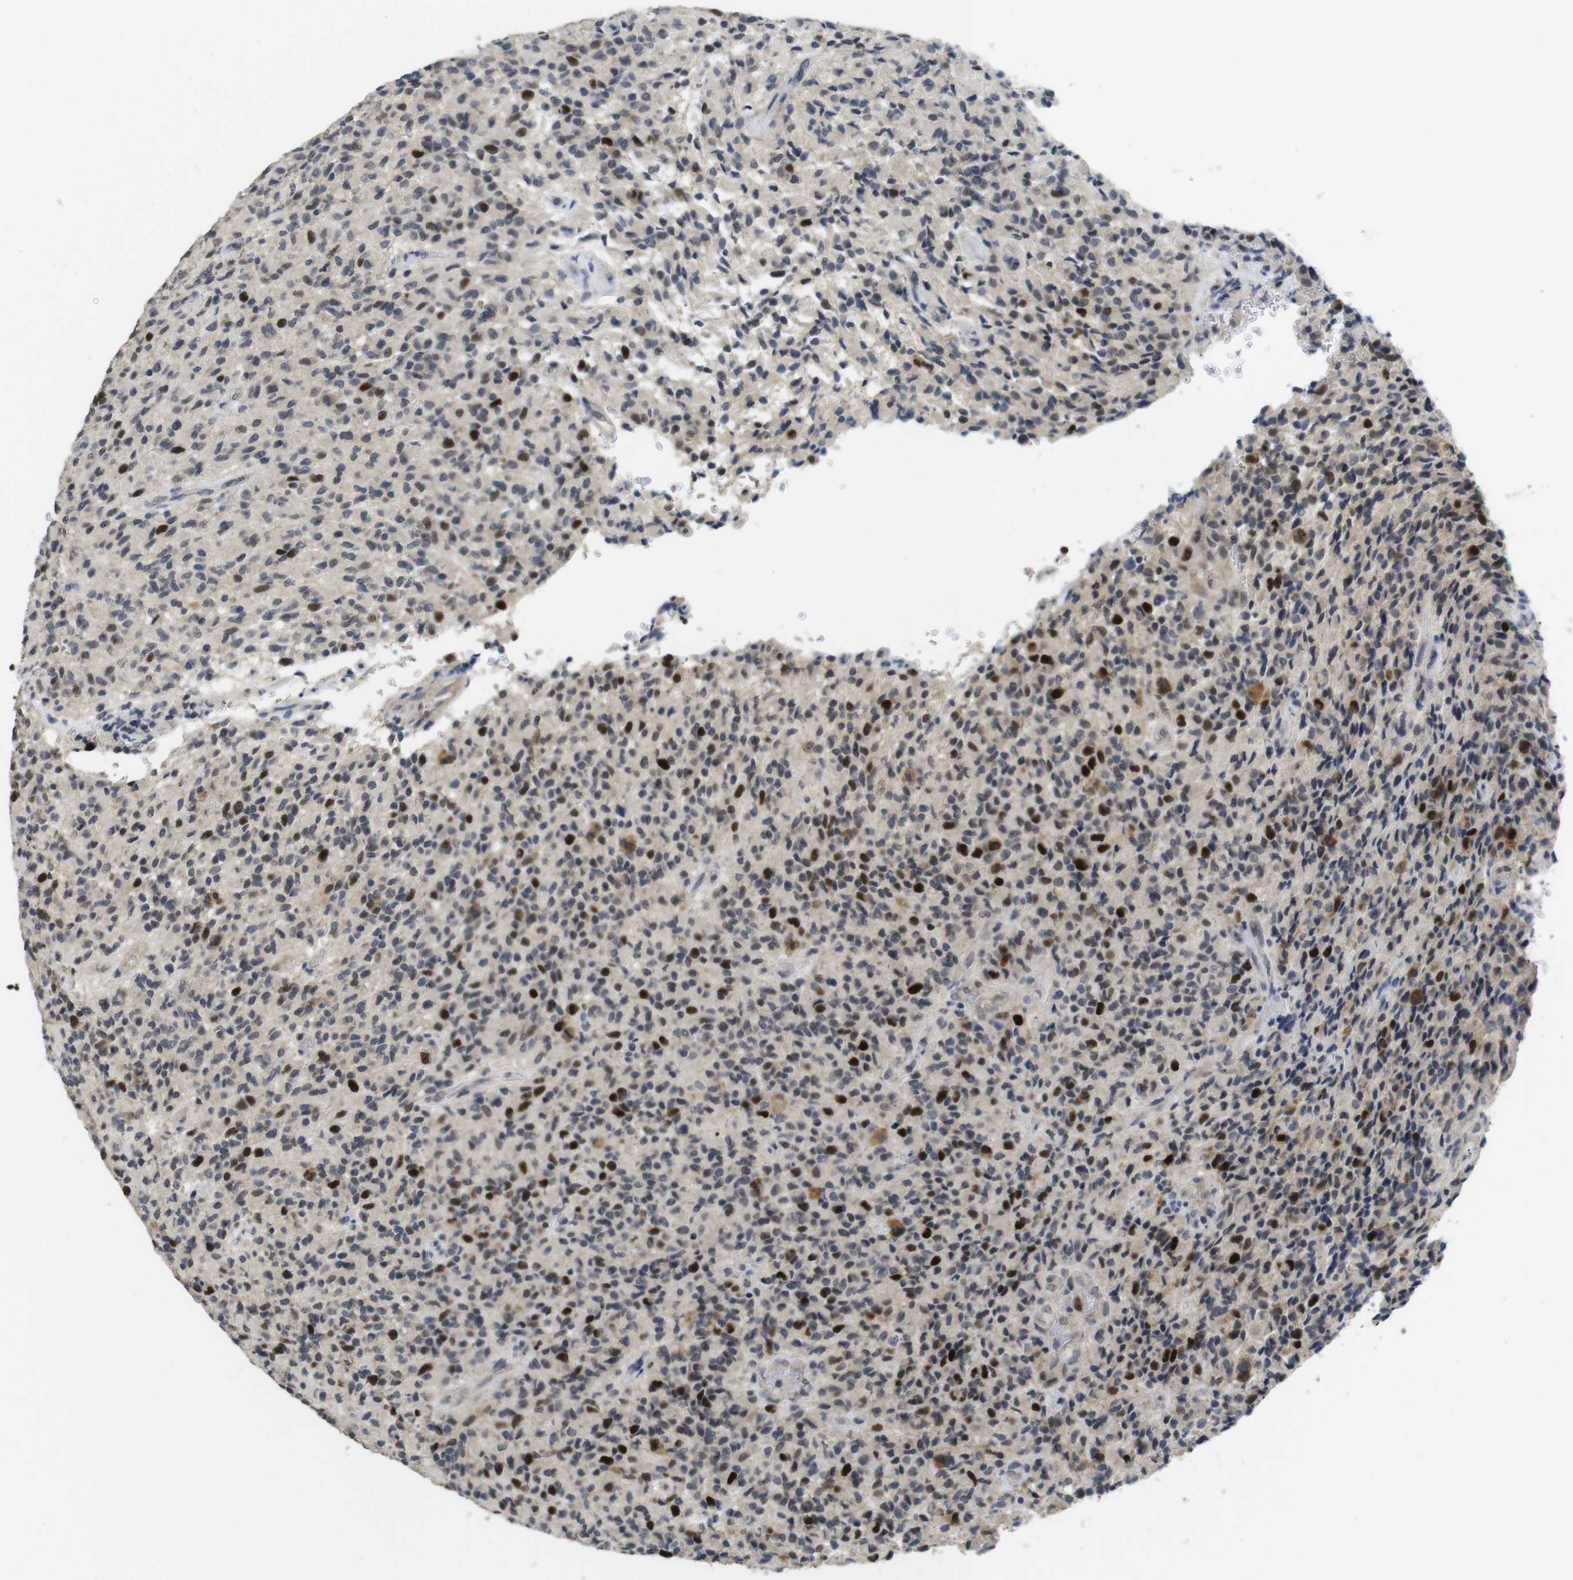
{"staining": {"intensity": "strong", "quantity": "<25%", "location": "nuclear"}, "tissue": "glioma", "cell_type": "Tumor cells", "image_type": "cancer", "snomed": [{"axis": "morphology", "description": "Glioma, malignant, High grade"}, {"axis": "topography", "description": "Brain"}], "caption": "A high-resolution photomicrograph shows immunohistochemistry (IHC) staining of malignant glioma (high-grade), which demonstrates strong nuclear positivity in about <25% of tumor cells.", "gene": "SKP2", "patient": {"sex": "male", "age": 71}}